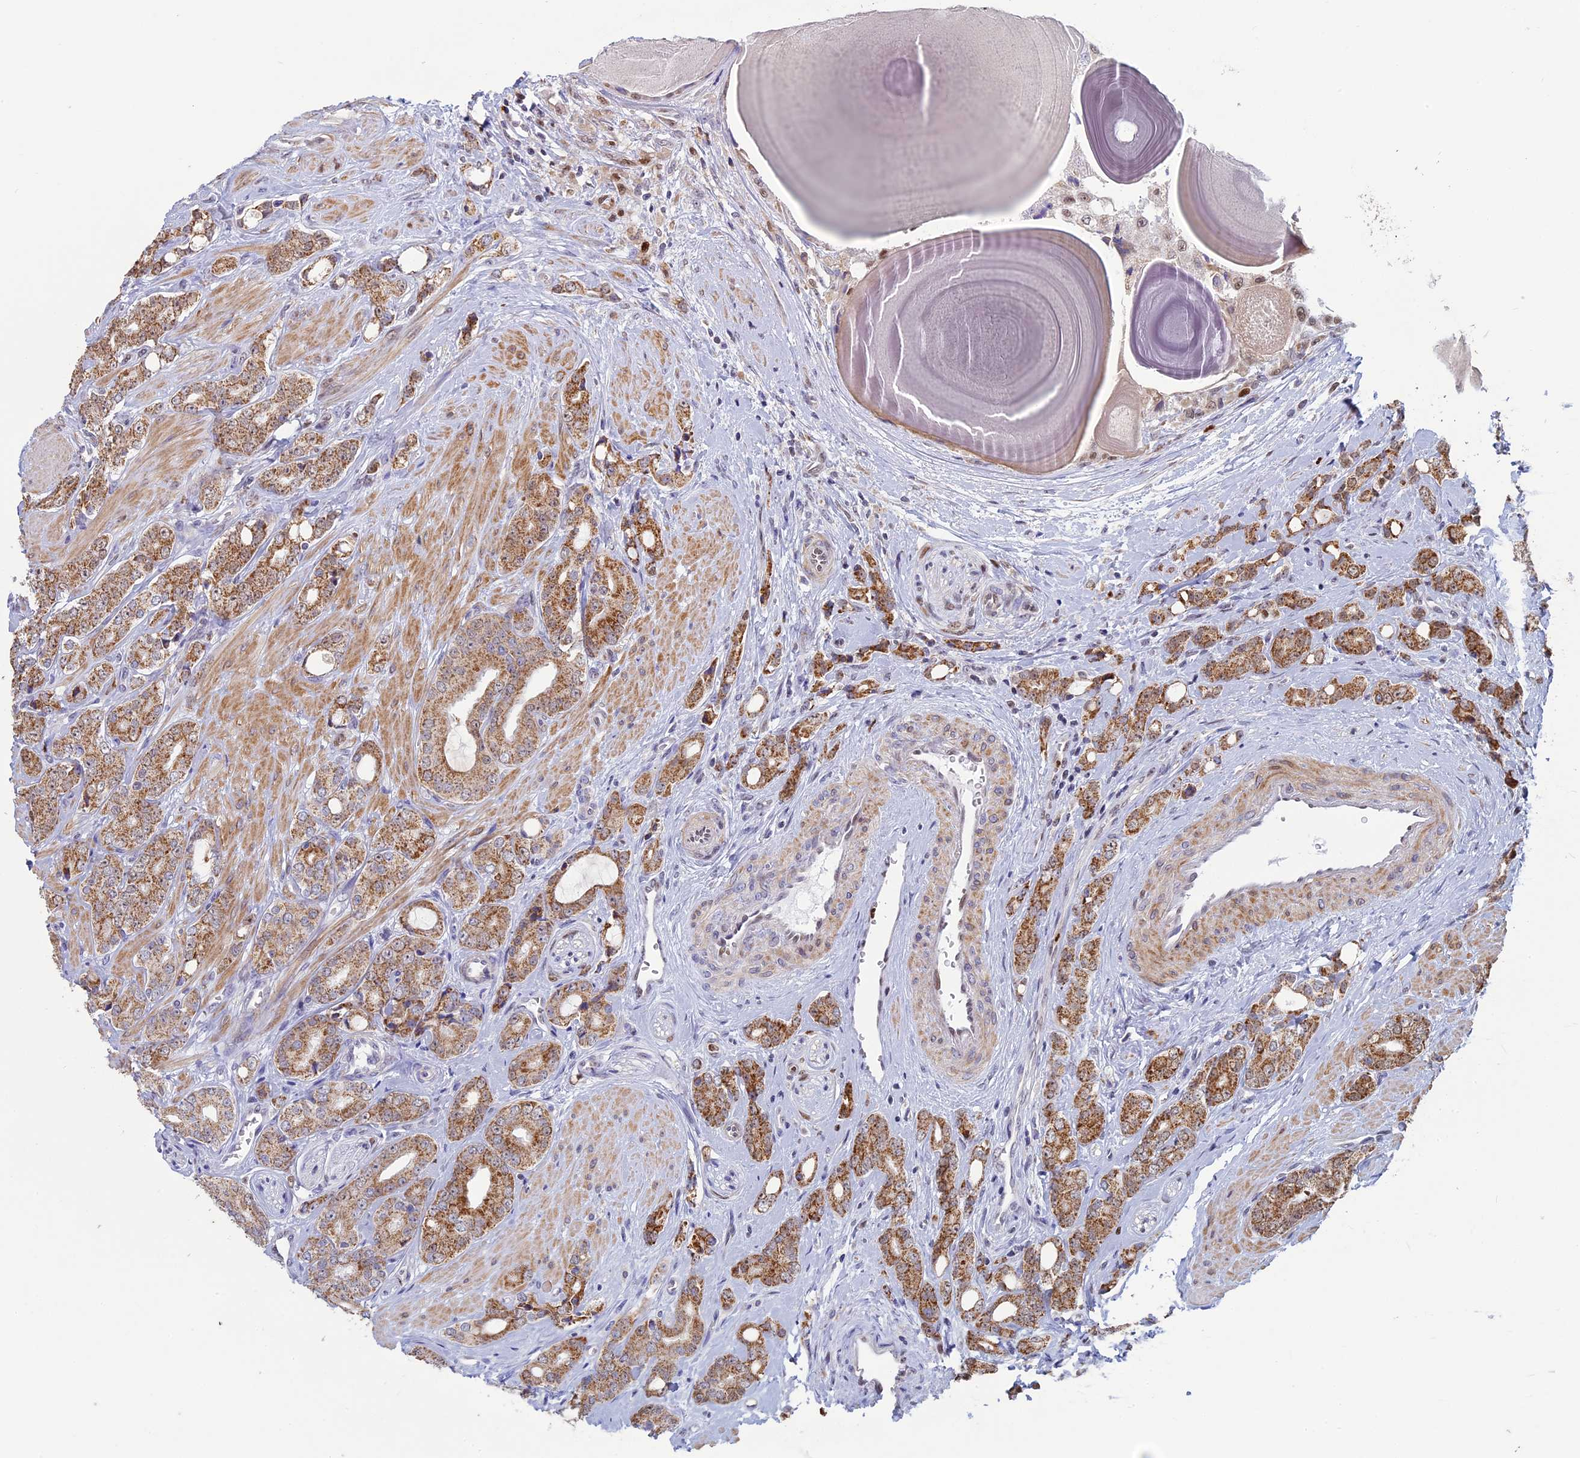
{"staining": {"intensity": "moderate", "quantity": ">75%", "location": "cytoplasmic/membranous"}, "tissue": "prostate cancer", "cell_type": "Tumor cells", "image_type": "cancer", "snomed": [{"axis": "morphology", "description": "Adenocarcinoma, High grade"}, {"axis": "topography", "description": "Prostate"}], "caption": "The image displays a brown stain indicating the presence of a protein in the cytoplasmic/membranous of tumor cells in prostate cancer.", "gene": "ACSS1", "patient": {"sex": "male", "age": 62}}